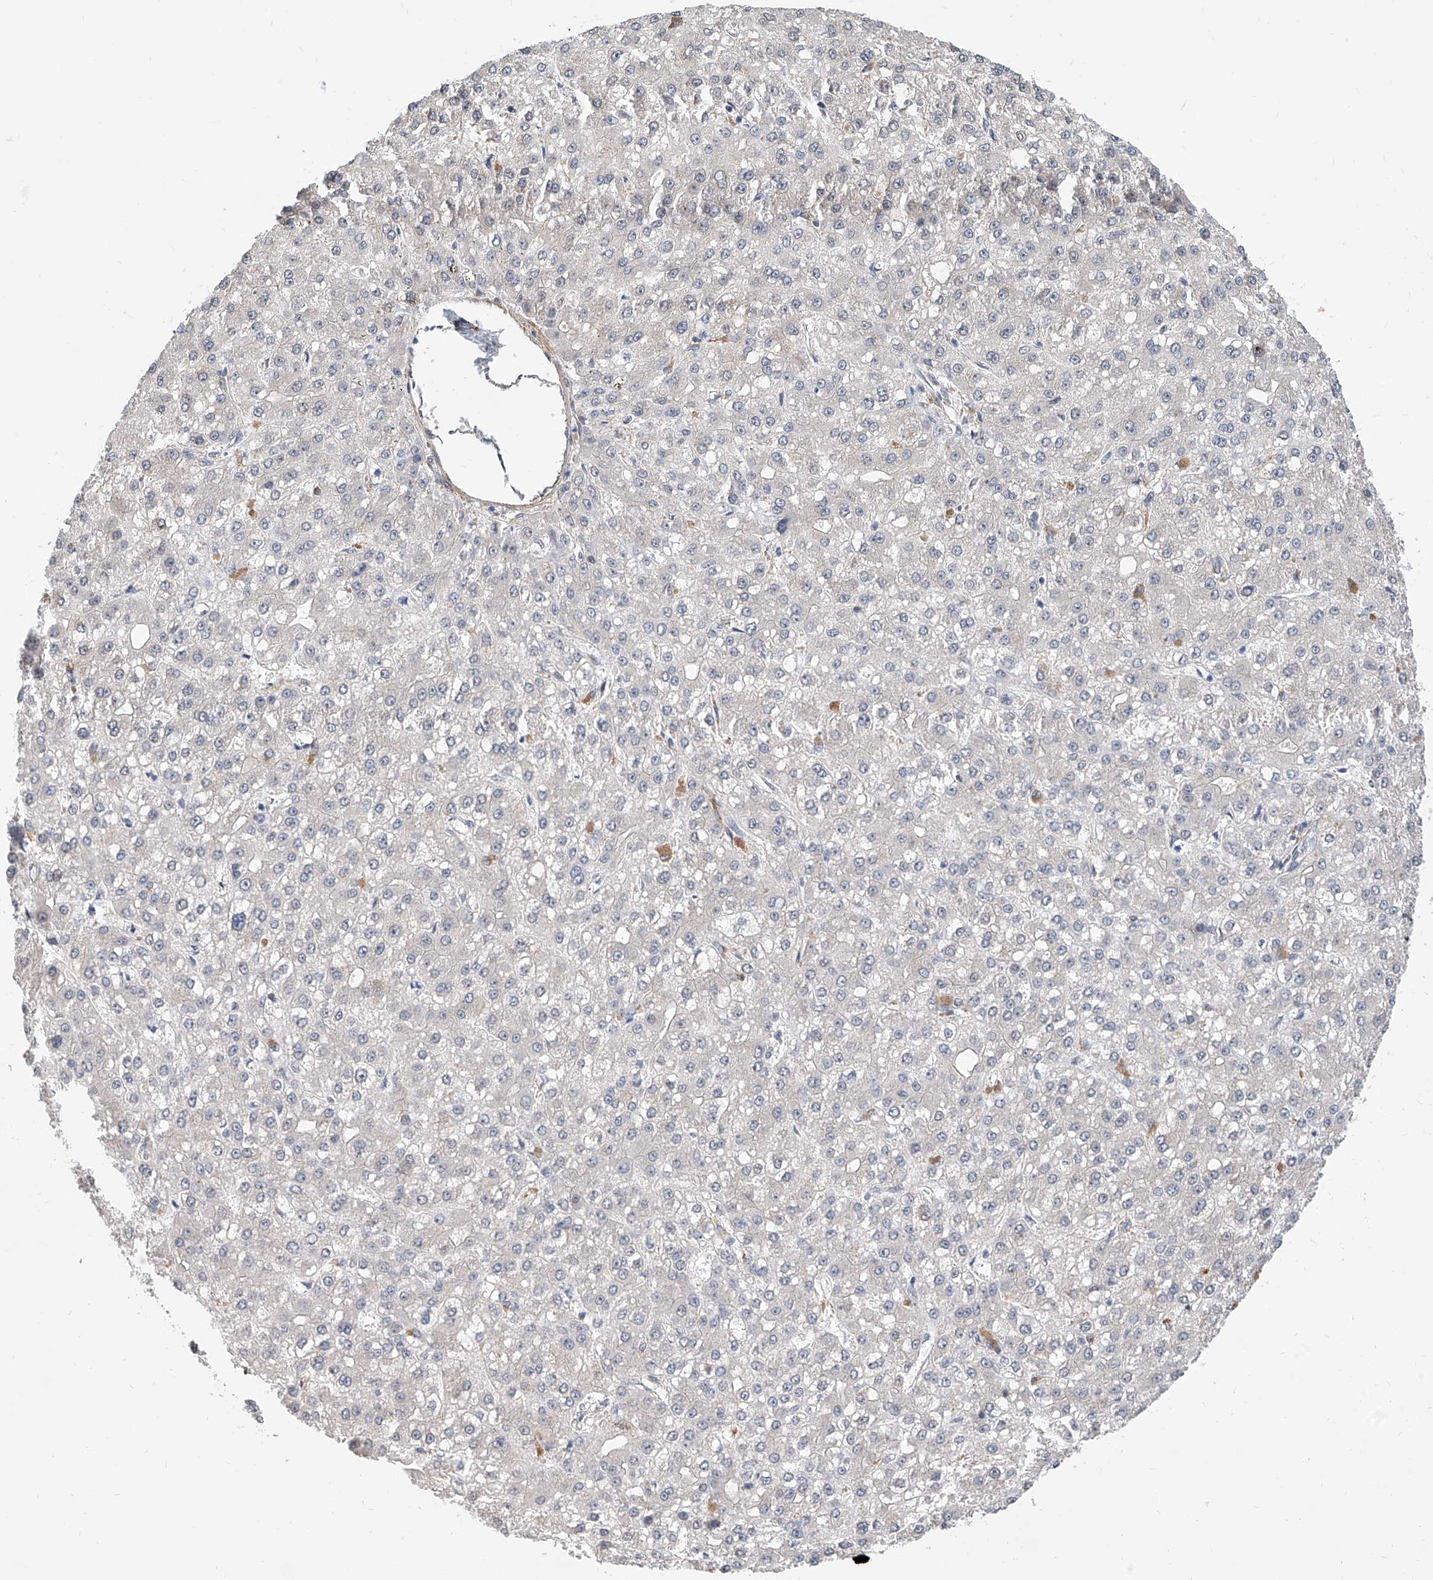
{"staining": {"intensity": "negative", "quantity": "none", "location": "none"}, "tissue": "liver cancer", "cell_type": "Tumor cells", "image_type": "cancer", "snomed": [{"axis": "morphology", "description": "Carcinoma, Hepatocellular, NOS"}, {"axis": "topography", "description": "Liver"}], "caption": "Photomicrograph shows no protein positivity in tumor cells of hepatocellular carcinoma (liver) tissue.", "gene": "MAGEE2", "patient": {"sex": "male", "age": 67}}